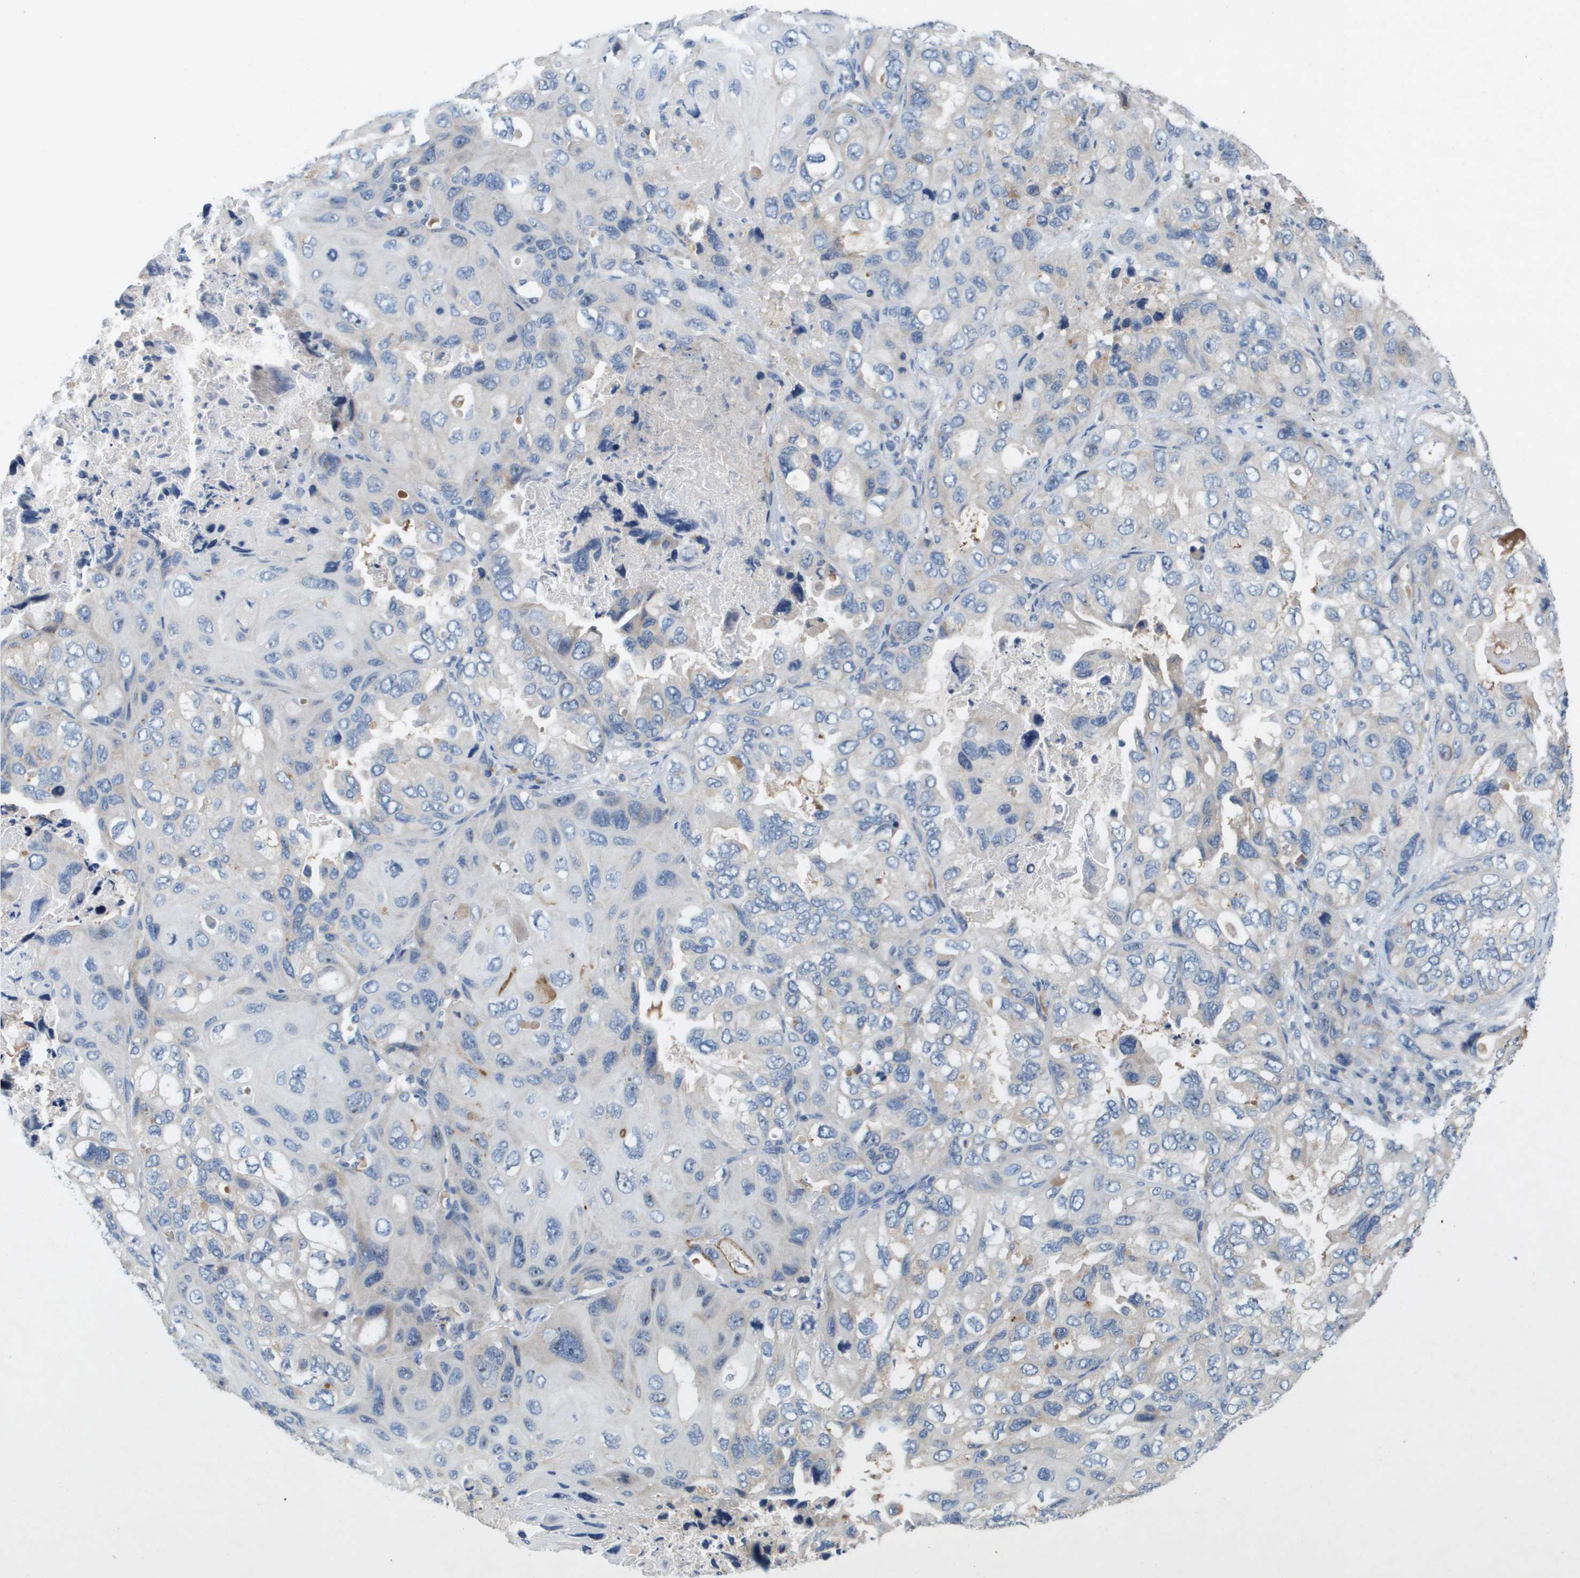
{"staining": {"intensity": "negative", "quantity": "none", "location": "none"}, "tissue": "lung cancer", "cell_type": "Tumor cells", "image_type": "cancer", "snomed": [{"axis": "morphology", "description": "Squamous cell carcinoma, NOS"}, {"axis": "topography", "description": "Lung"}], "caption": "Immunohistochemistry histopathology image of lung squamous cell carcinoma stained for a protein (brown), which demonstrates no expression in tumor cells.", "gene": "B3GNT5", "patient": {"sex": "female", "age": 73}}